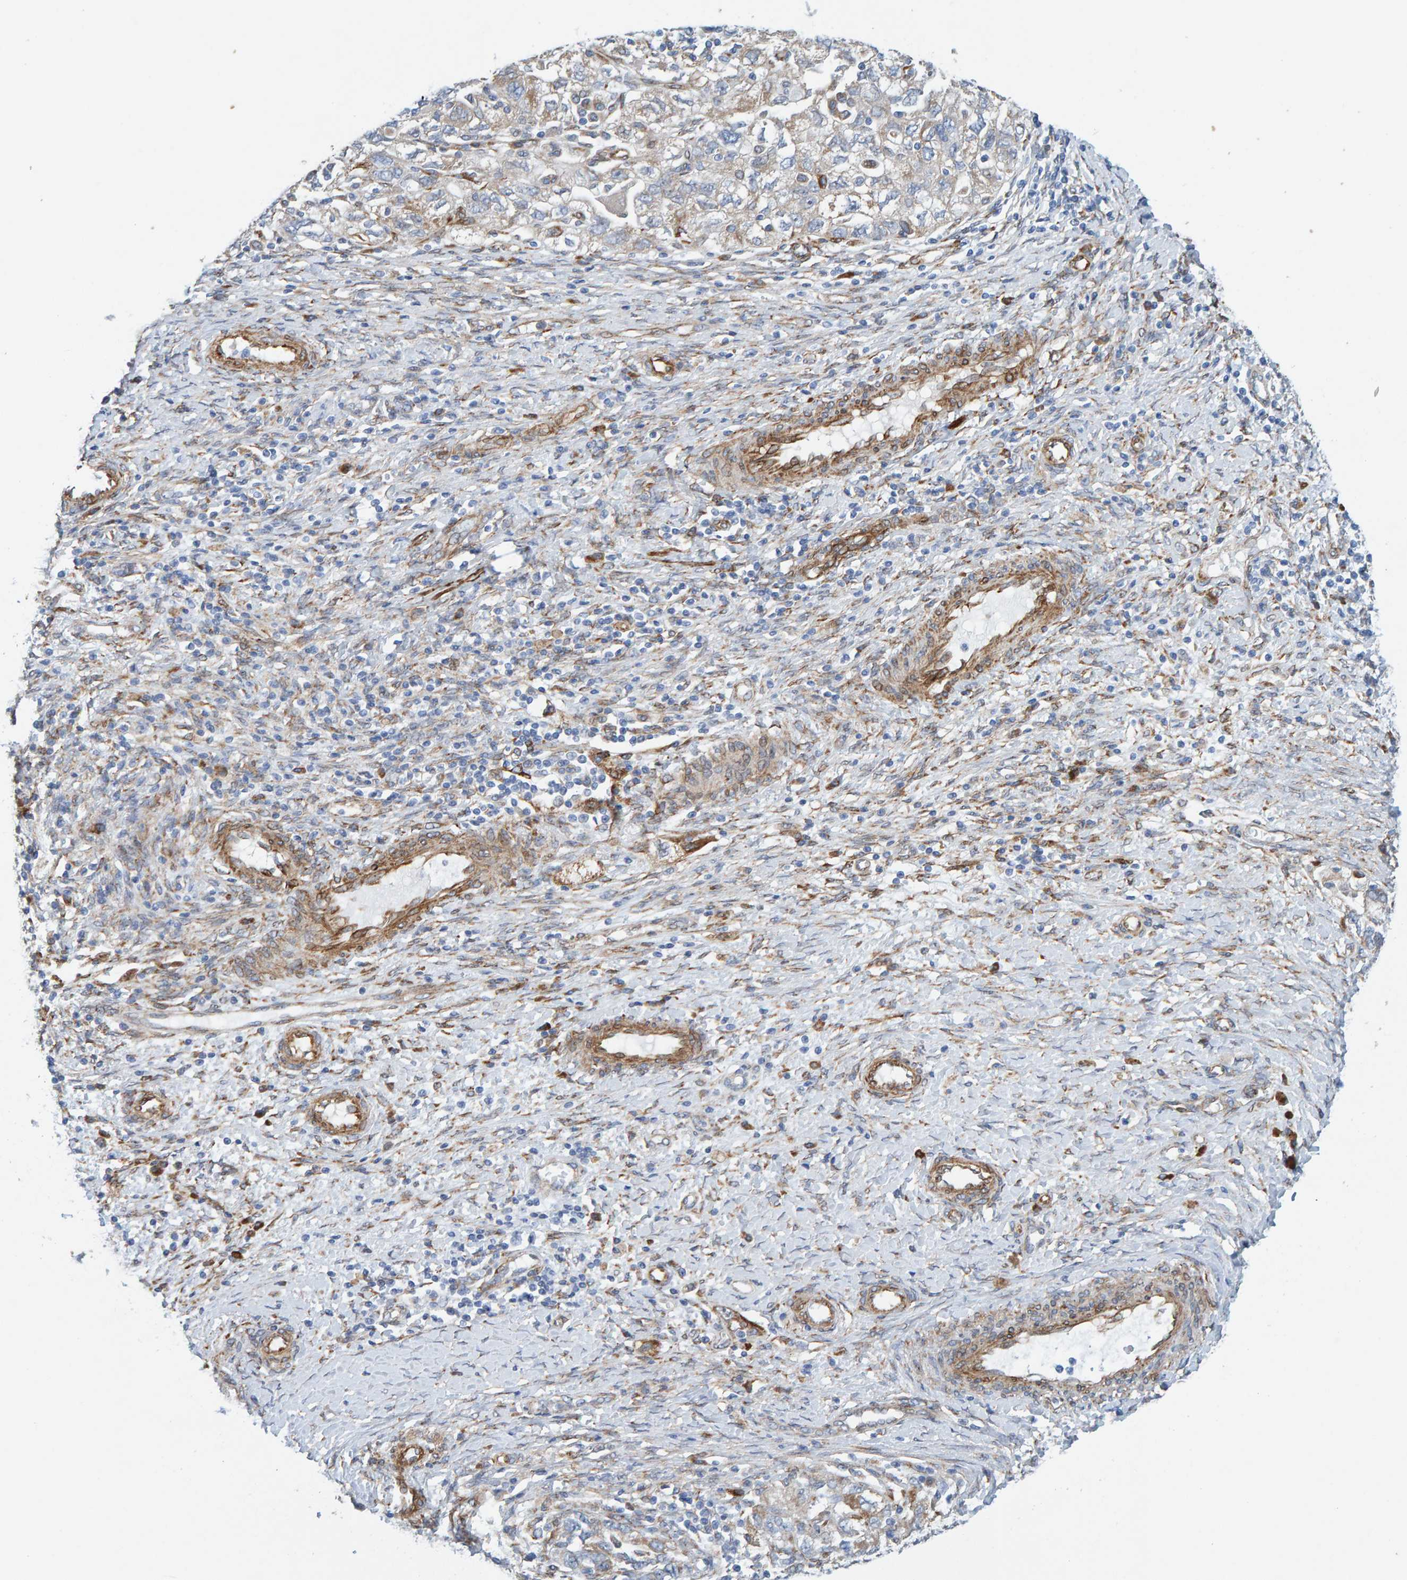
{"staining": {"intensity": "weak", "quantity": "<25%", "location": "cytoplasmic/membranous"}, "tissue": "ovarian cancer", "cell_type": "Tumor cells", "image_type": "cancer", "snomed": [{"axis": "morphology", "description": "Carcinoma, NOS"}, {"axis": "morphology", "description": "Cystadenocarcinoma, serous, NOS"}, {"axis": "topography", "description": "Ovary"}], "caption": "Immunohistochemistry micrograph of neoplastic tissue: ovarian carcinoma stained with DAB demonstrates no significant protein expression in tumor cells.", "gene": "MMP16", "patient": {"sex": "female", "age": 69}}